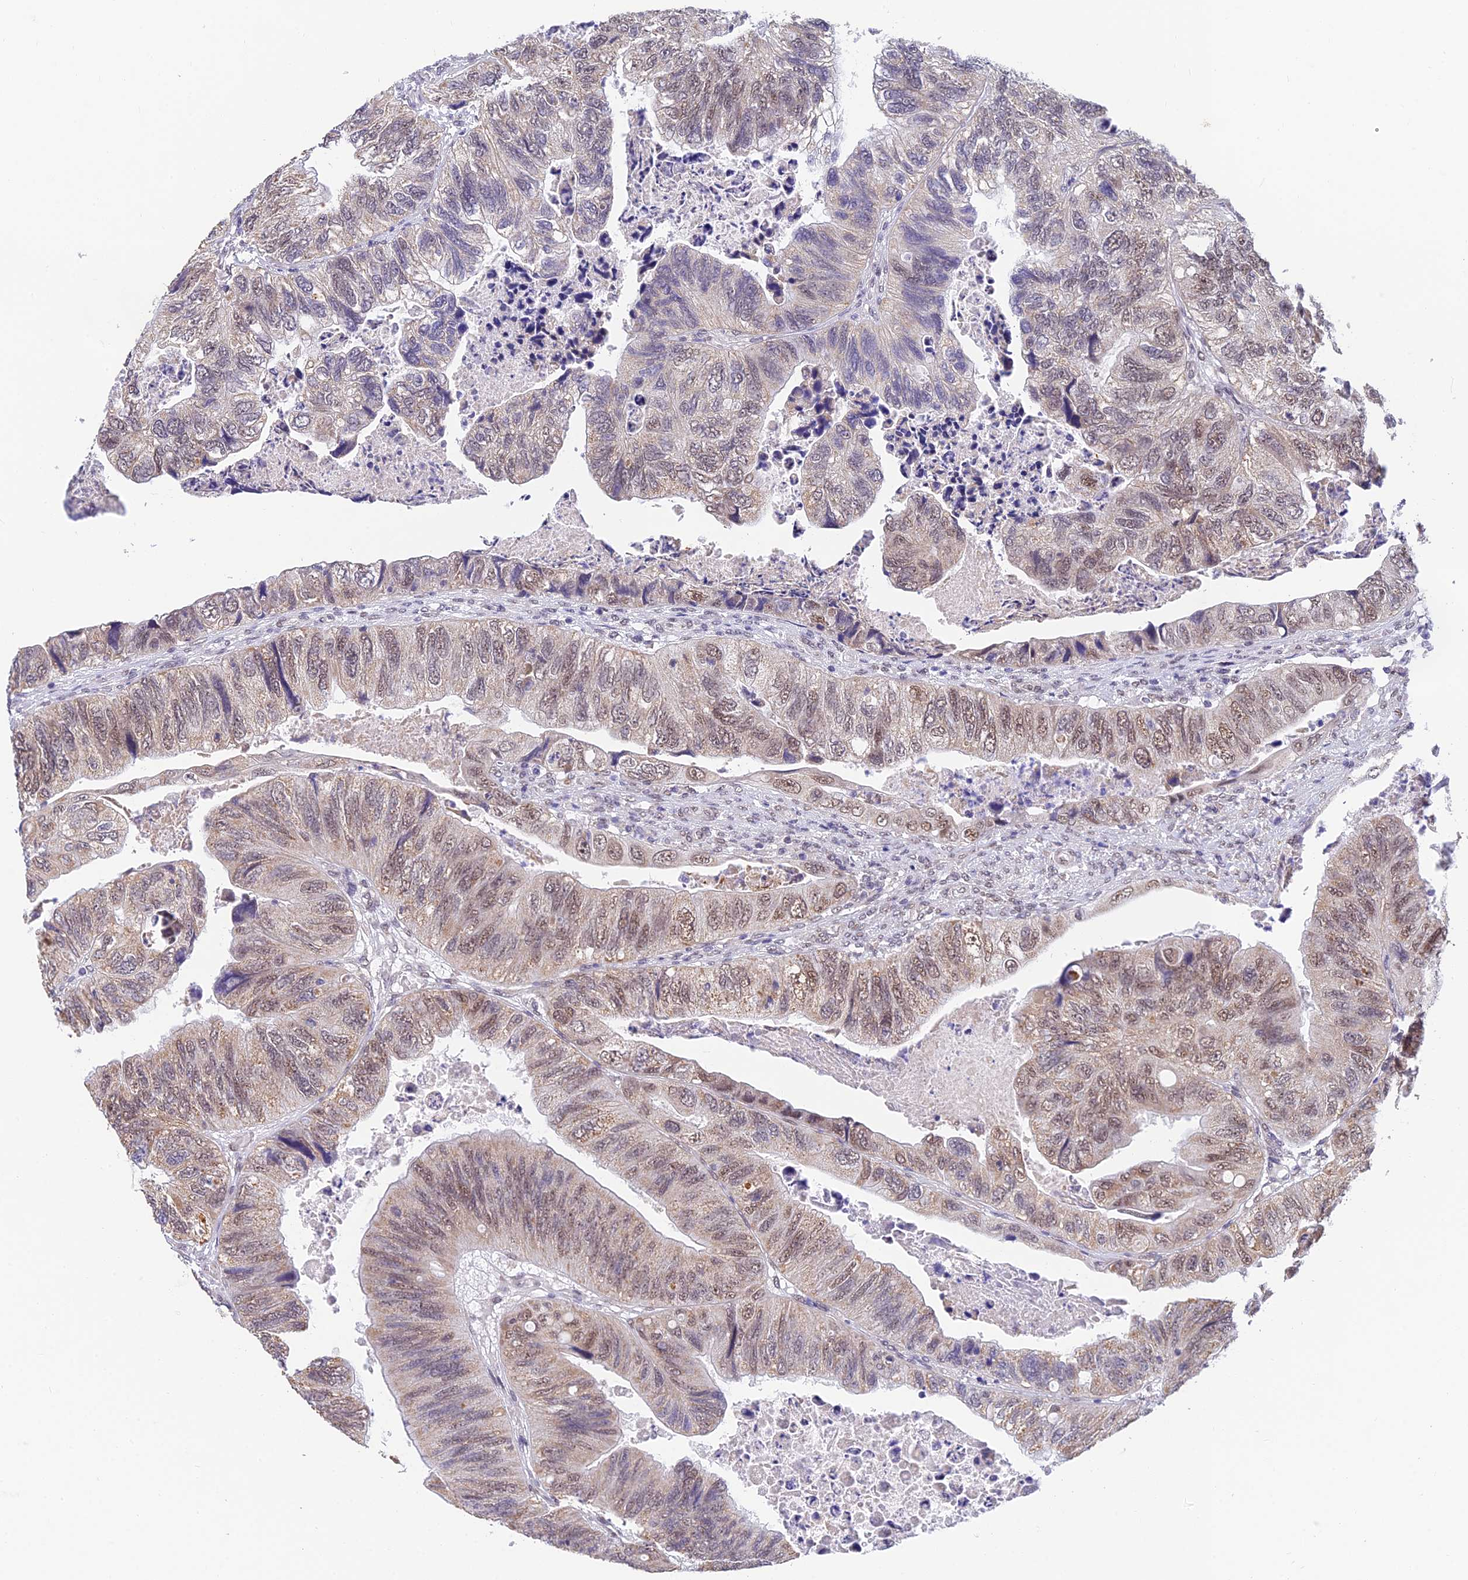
{"staining": {"intensity": "moderate", "quantity": "25%-75%", "location": "nuclear"}, "tissue": "colorectal cancer", "cell_type": "Tumor cells", "image_type": "cancer", "snomed": [{"axis": "morphology", "description": "Adenocarcinoma, NOS"}, {"axis": "topography", "description": "Rectum"}], "caption": "Moderate nuclear positivity is present in about 25%-75% of tumor cells in colorectal cancer (adenocarcinoma). Nuclei are stained in blue.", "gene": "C2orf49", "patient": {"sex": "male", "age": 63}}